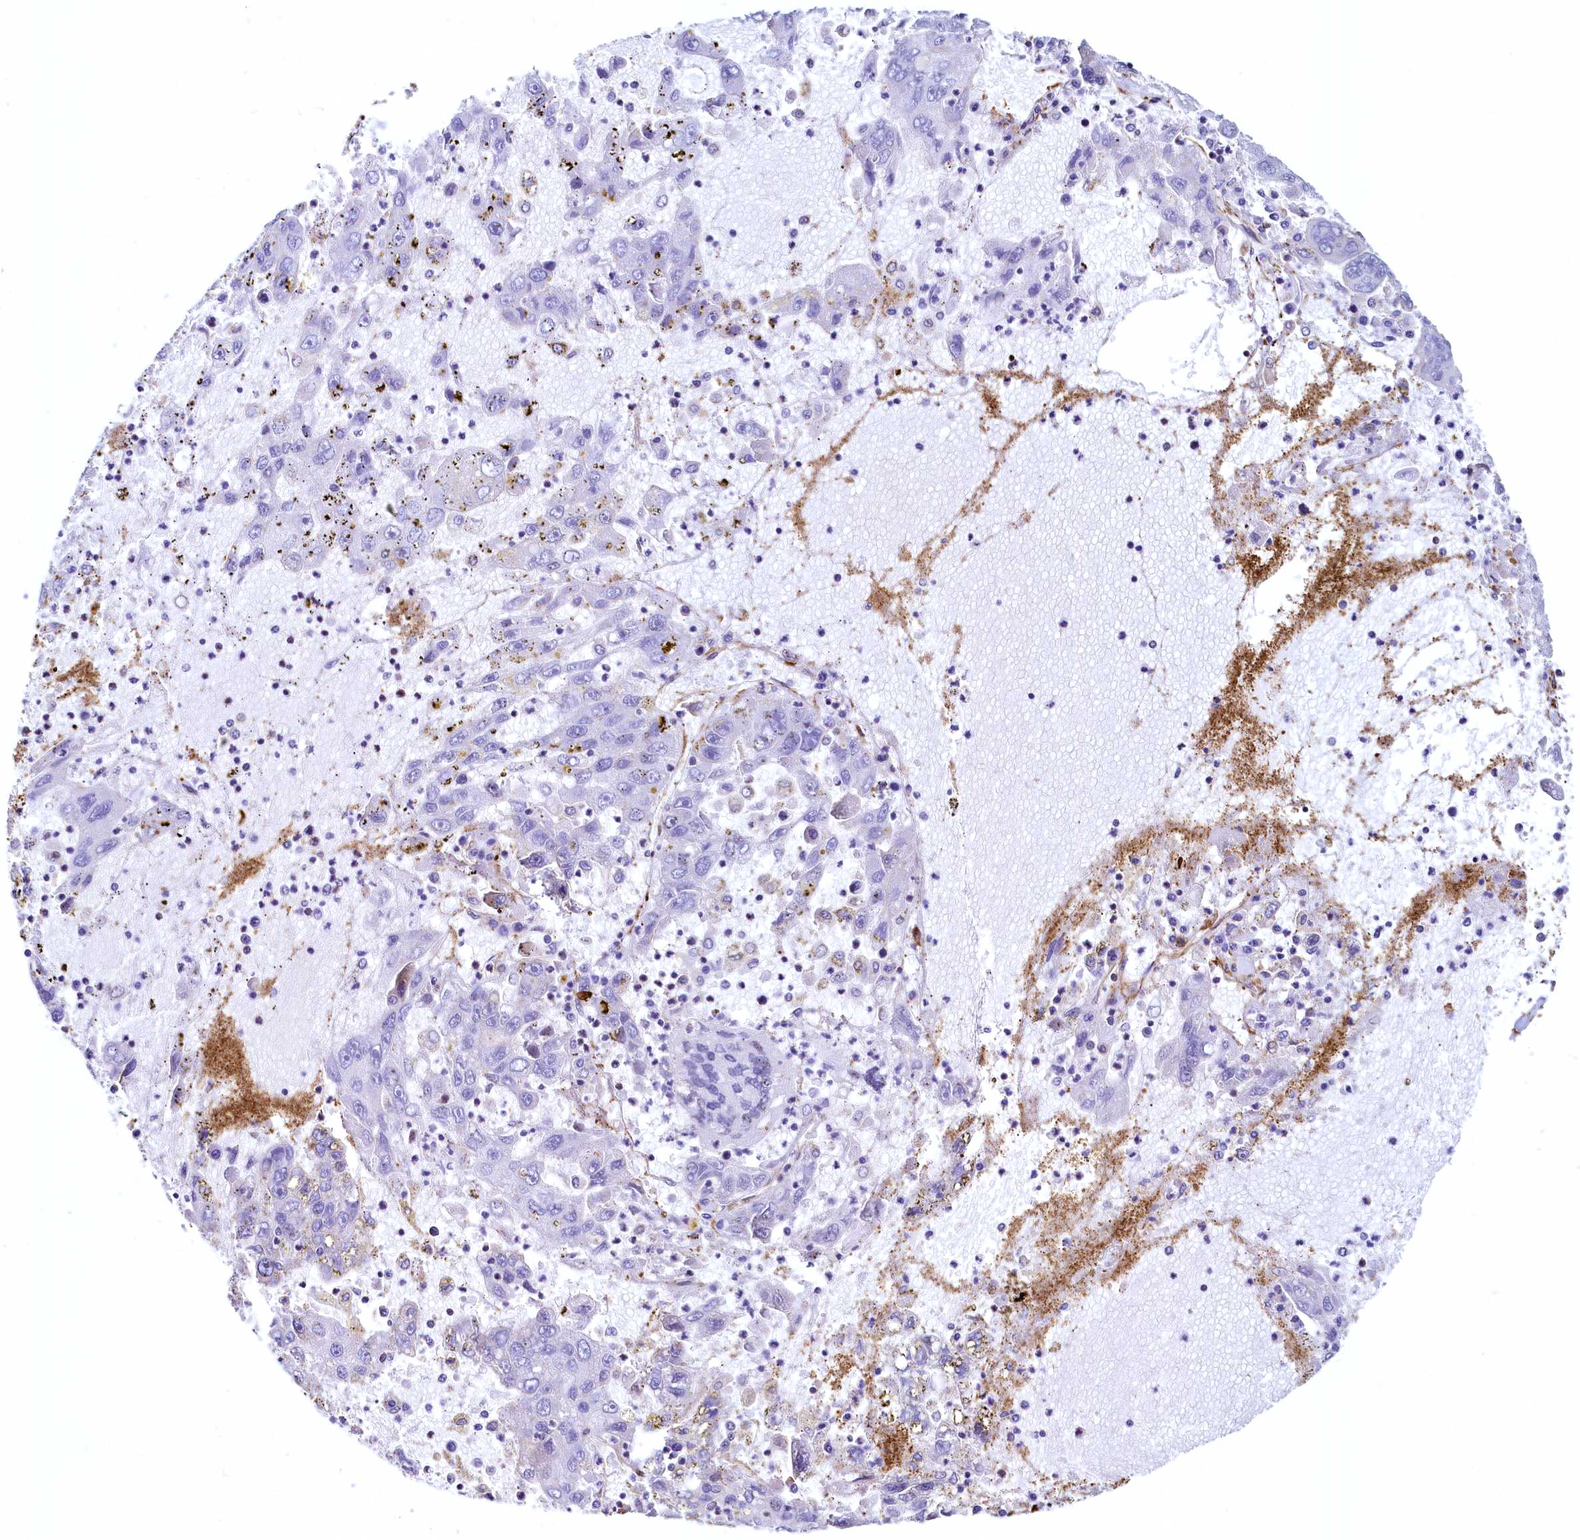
{"staining": {"intensity": "negative", "quantity": "none", "location": "none"}, "tissue": "liver cancer", "cell_type": "Tumor cells", "image_type": "cancer", "snomed": [{"axis": "morphology", "description": "Carcinoma, Hepatocellular, NOS"}, {"axis": "topography", "description": "Liver"}], "caption": "A photomicrograph of human liver cancer is negative for staining in tumor cells.", "gene": "THBS1", "patient": {"sex": "male", "age": 49}}